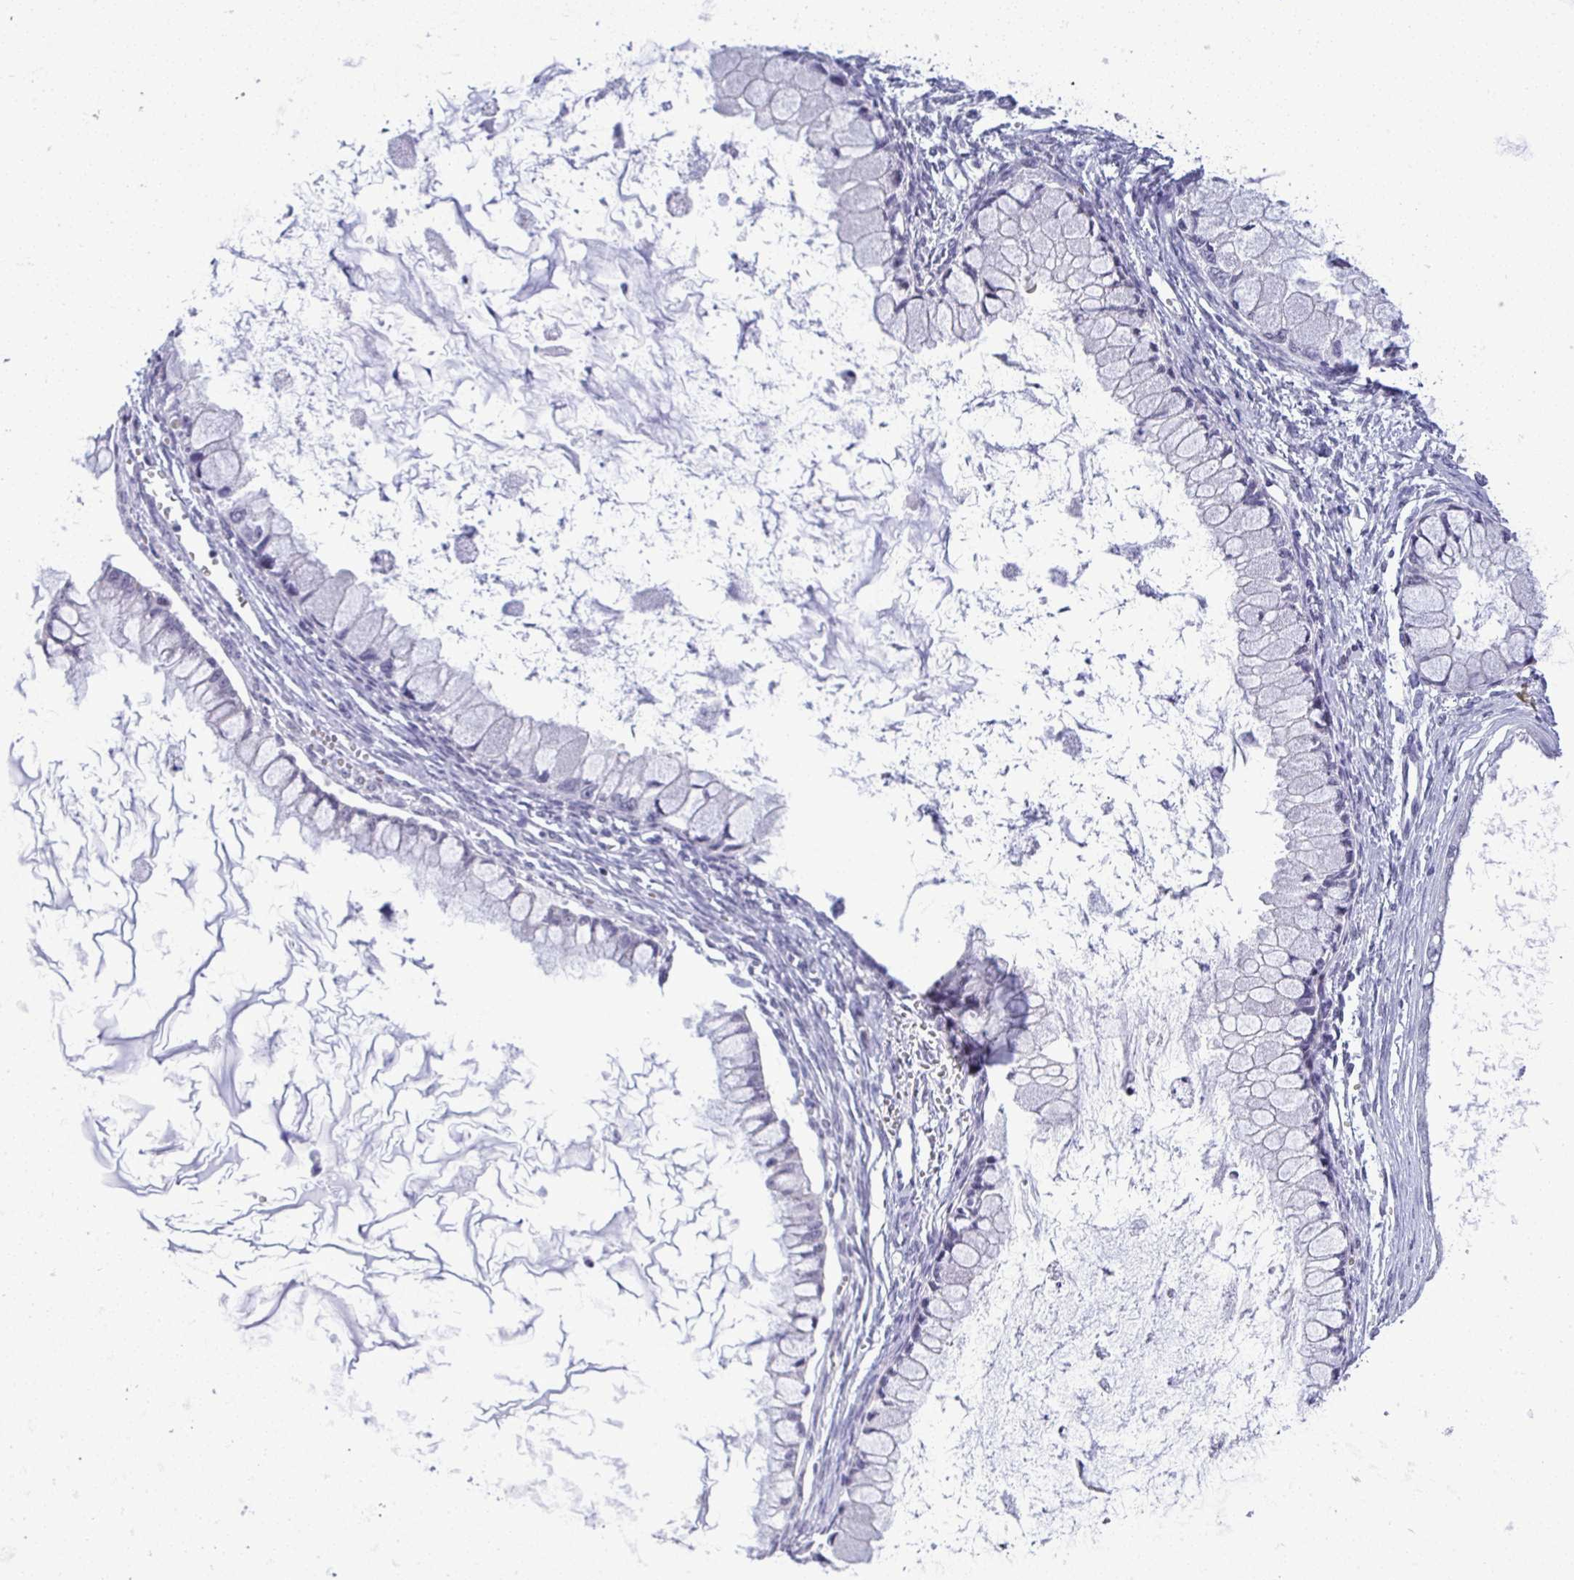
{"staining": {"intensity": "negative", "quantity": "none", "location": "none"}, "tissue": "ovarian cancer", "cell_type": "Tumor cells", "image_type": "cancer", "snomed": [{"axis": "morphology", "description": "Cystadenocarcinoma, mucinous, NOS"}, {"axis": "topography", "description": "Ovary"}], "caption": "The IHC micrograph has no significant positivity in tumor cells of mucinous cystadenocarcinoma (ovarian) tissue.", "gene": "YBX2", "patient": {"sex": "female", "age": 34}}